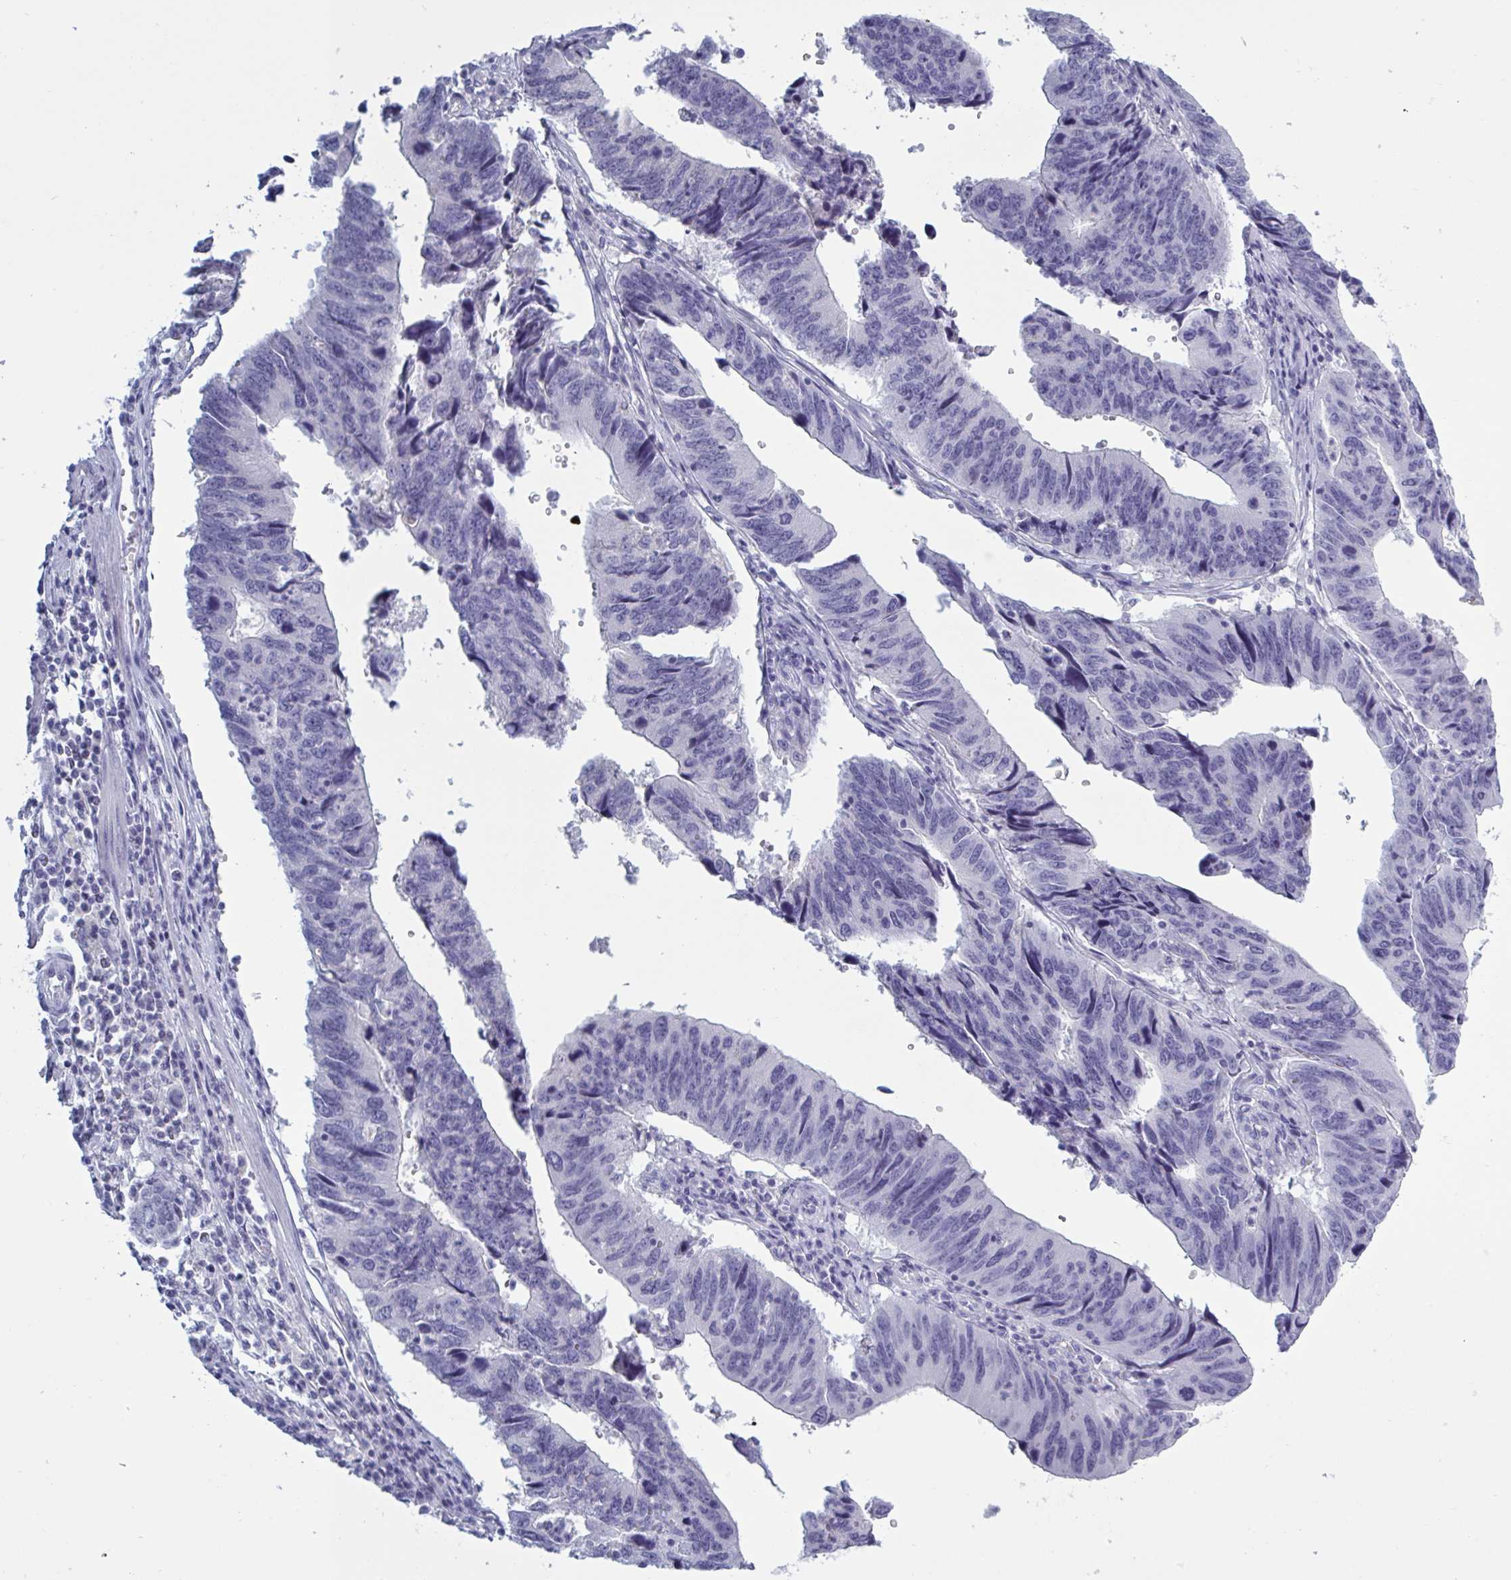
{"staining": {"intensity": "negative", "quantity": "none", "location": "none"}, "tissue": "stomach cancer", "cell_type": "Tumor cells", "image_type": "cancer", "snomed": [{"axis": "morphology", "description": "Adenocarcinoma, NOS"}, {"axis": "topography", "description": "Stomach"}], "caption": "Immunohistochemical staining of human stomach cancer (adenocarcinoma) exhibits no significant expression in tumor cells.", "gene": "NDUFC2", "patient": {"sex": "male", "age": 59}}